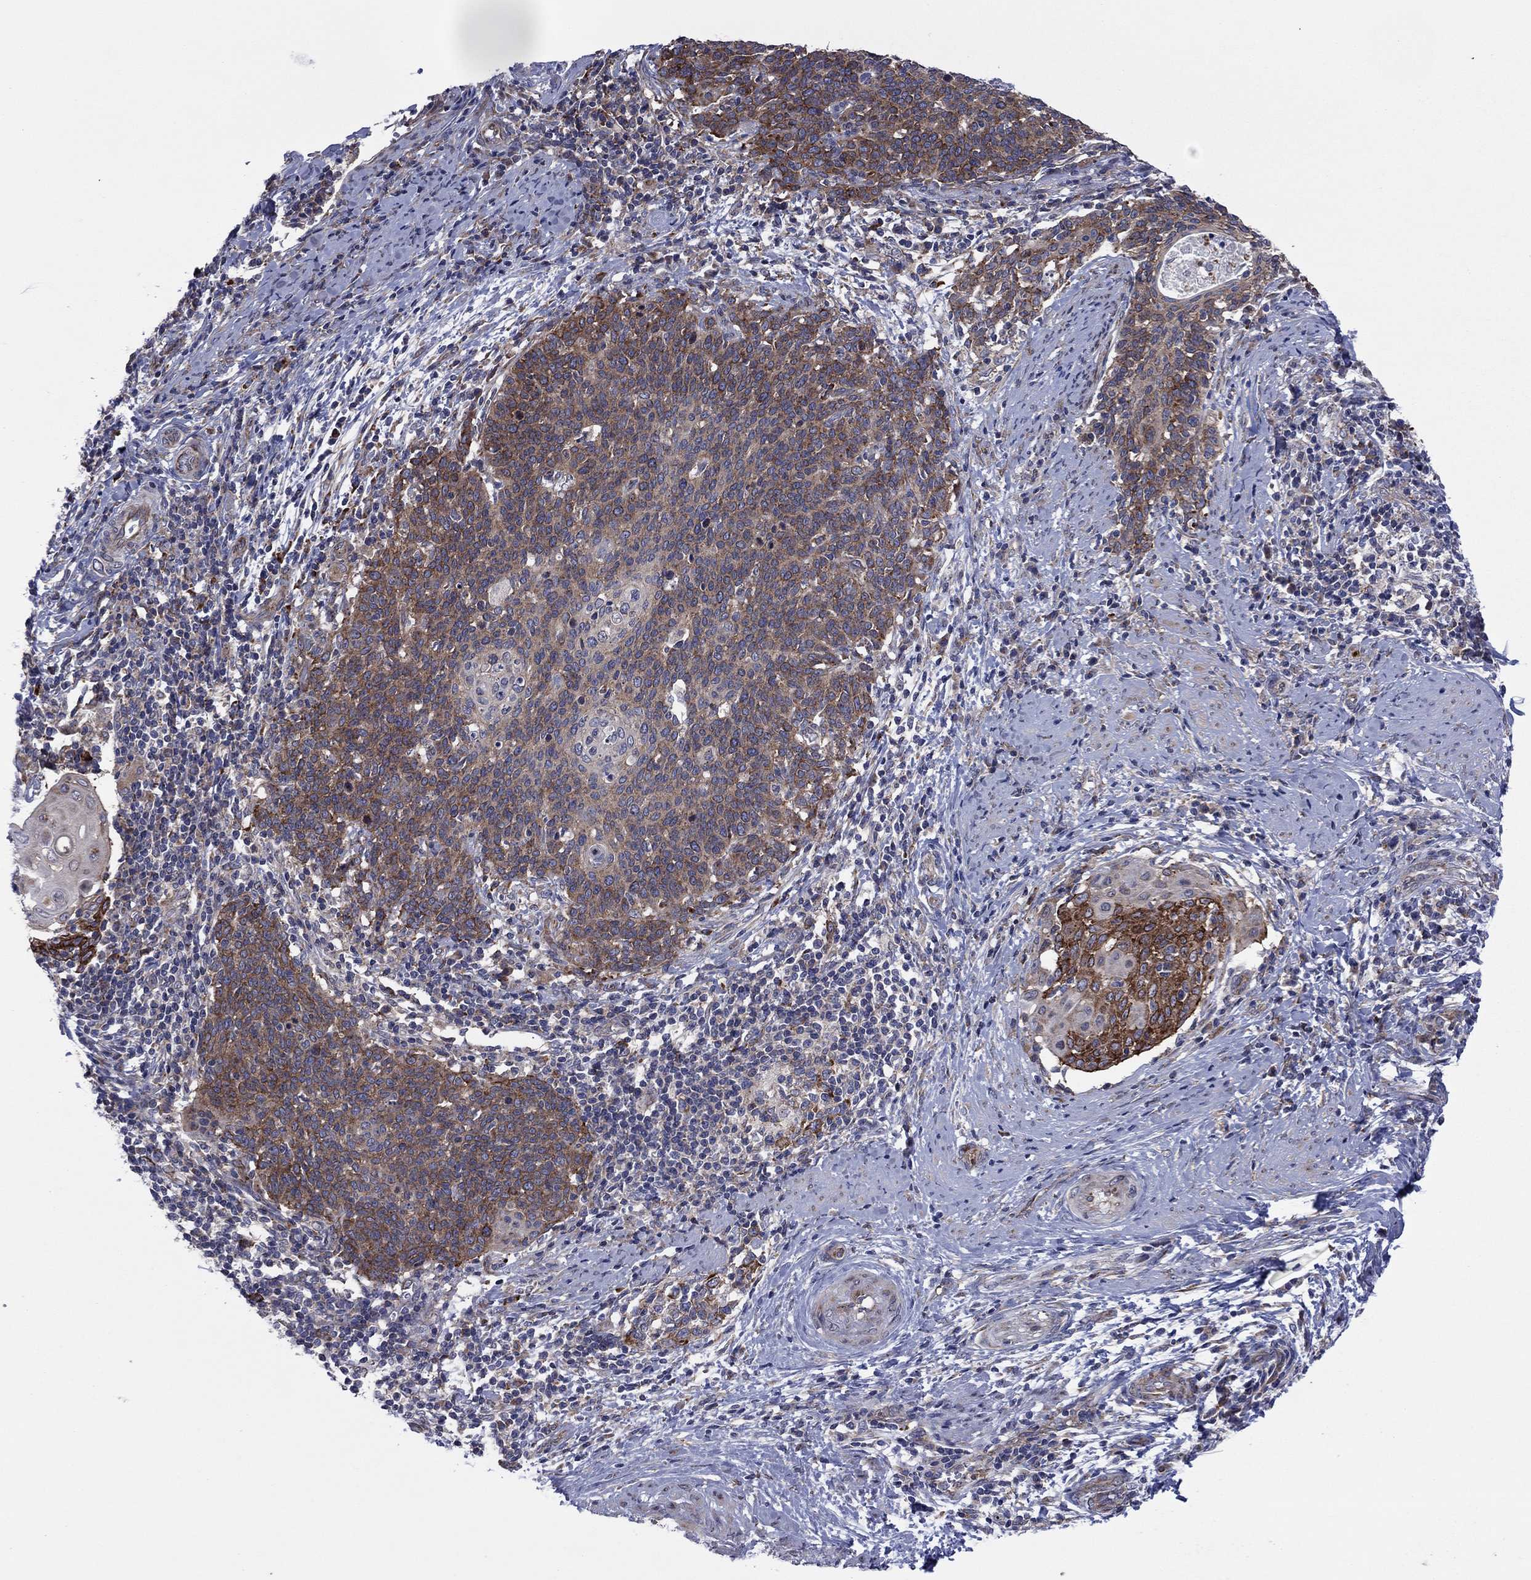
{"staining": {"intensity": "strong", "quantity": "25%-75%", "location": "cytoplasmic/membranous"}, "tissue": "cervical cancer", "cell_type": "Tumor cells", "image_type": "cancer", "snomed": [{"axis": "morphology", "description": "Squamous cell carcinoma, NOS"}, {"axis": "topography", "description": "Cervix"}], "caption": "The immunohistochemical stain highlights strong cytoplasmic/membranous positivity in tumor cells of squamous cell carcinoma (cervical) tissue. The staining was performed using DAB (3,3'-diaminobenzidine), with brown indicating positive protein expression. Nuclei are stained blue with hematoxylin.", "gene": "GPR155", "patient": {"sex": "female", "age": 39}}